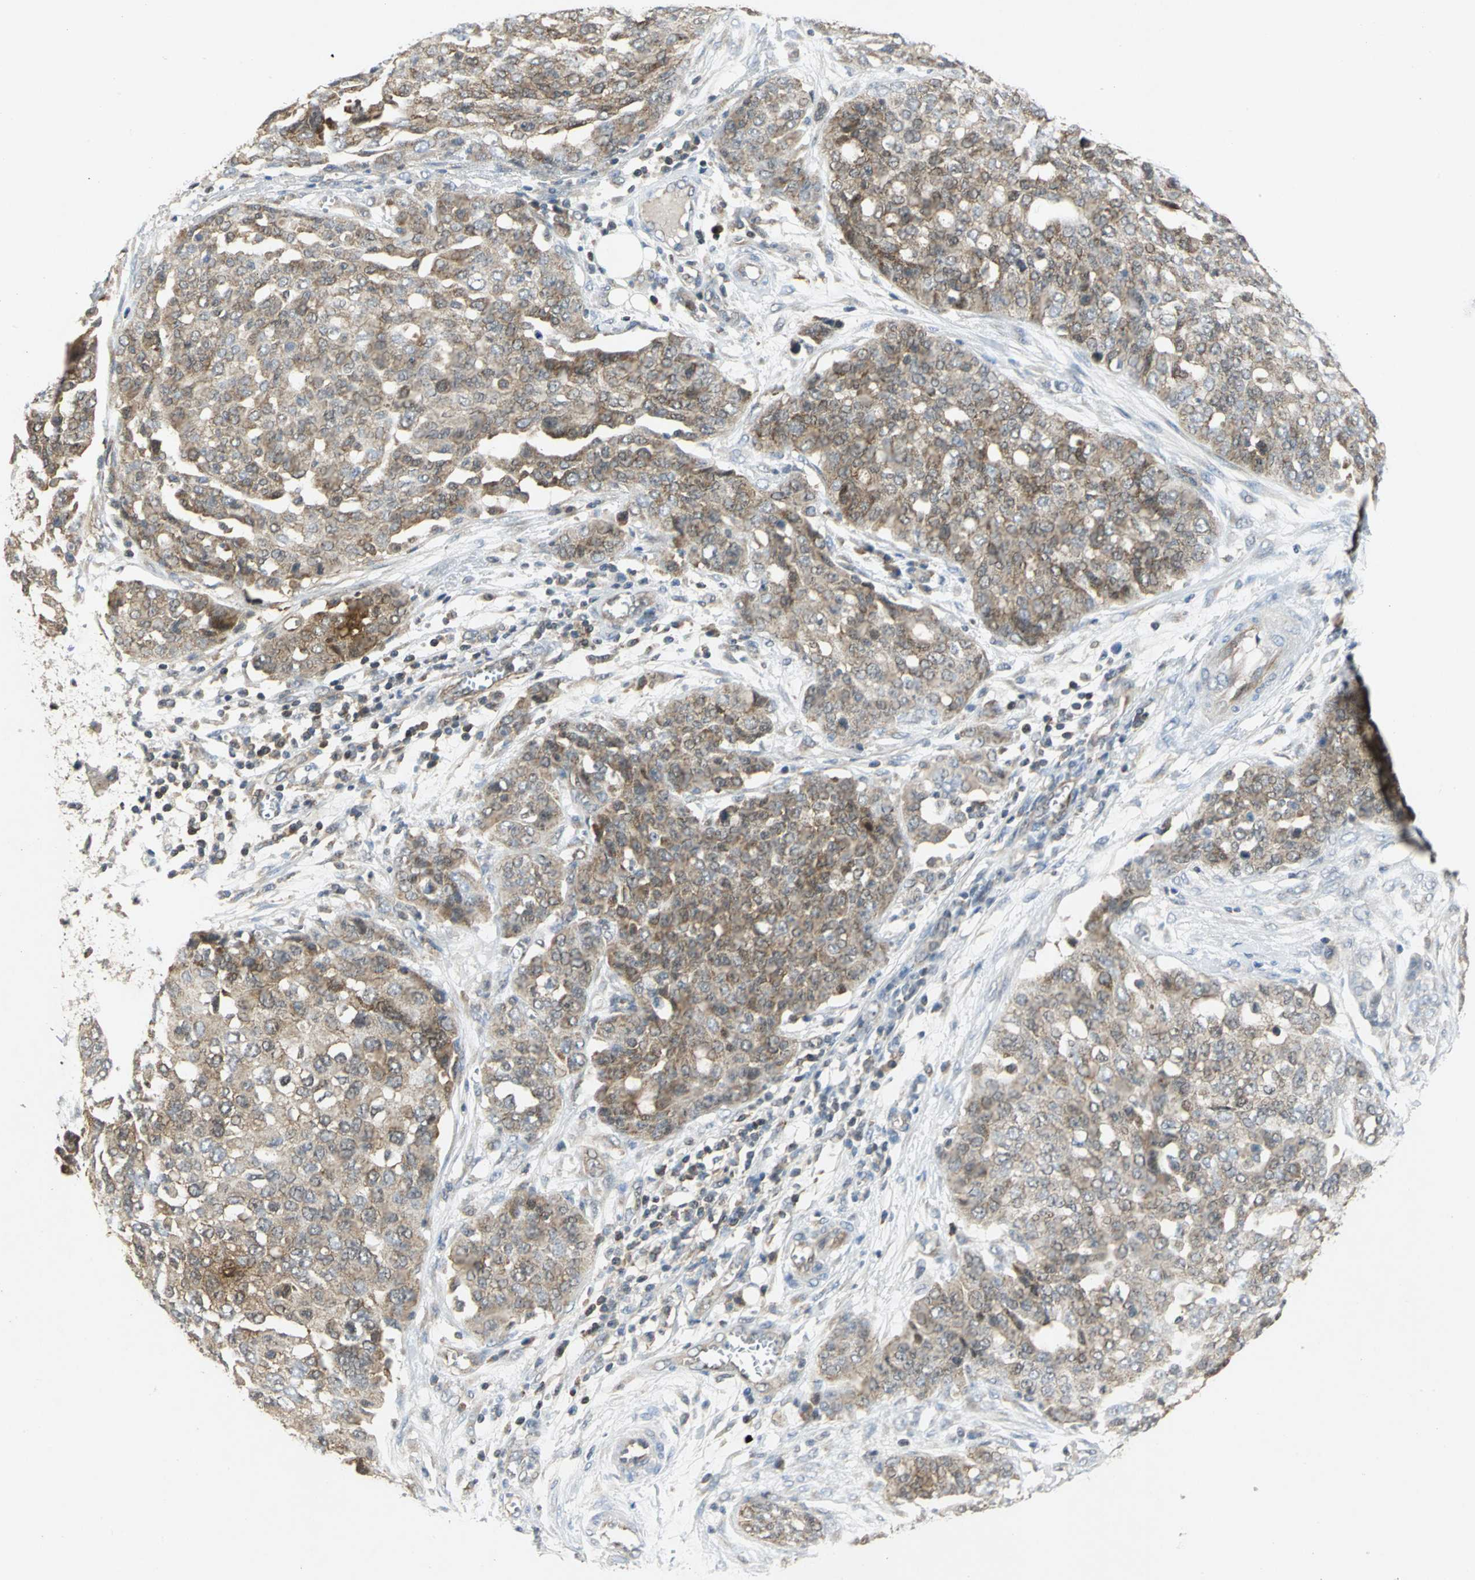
{"staining": {"intensity": "moderate", "quantity": ">75%", "location": "cytoplasmic/membranous"}, "tissue": "ovarian cancer", "cell_type": "Tumor cells", "image_type": "cancer", "snomed": [{"axis": "morphology", "description": "Cystadenocarcinoma, serous, NOS"}, {"axis": "topography", "description": "Soft tissue"}, {"axis": "topography", "description": "Ovary"}], "caption": "Immunohistochemical staining of human ovarian cancer demonstrates medium levels of moderate cytoplasmic/membranous expression in about >75% of tumor cells. (DAB = brown stain, brightfield microscopy at high magnification).", "gene": "PPIA", "patient": {"sex": "female", "age": 57}}